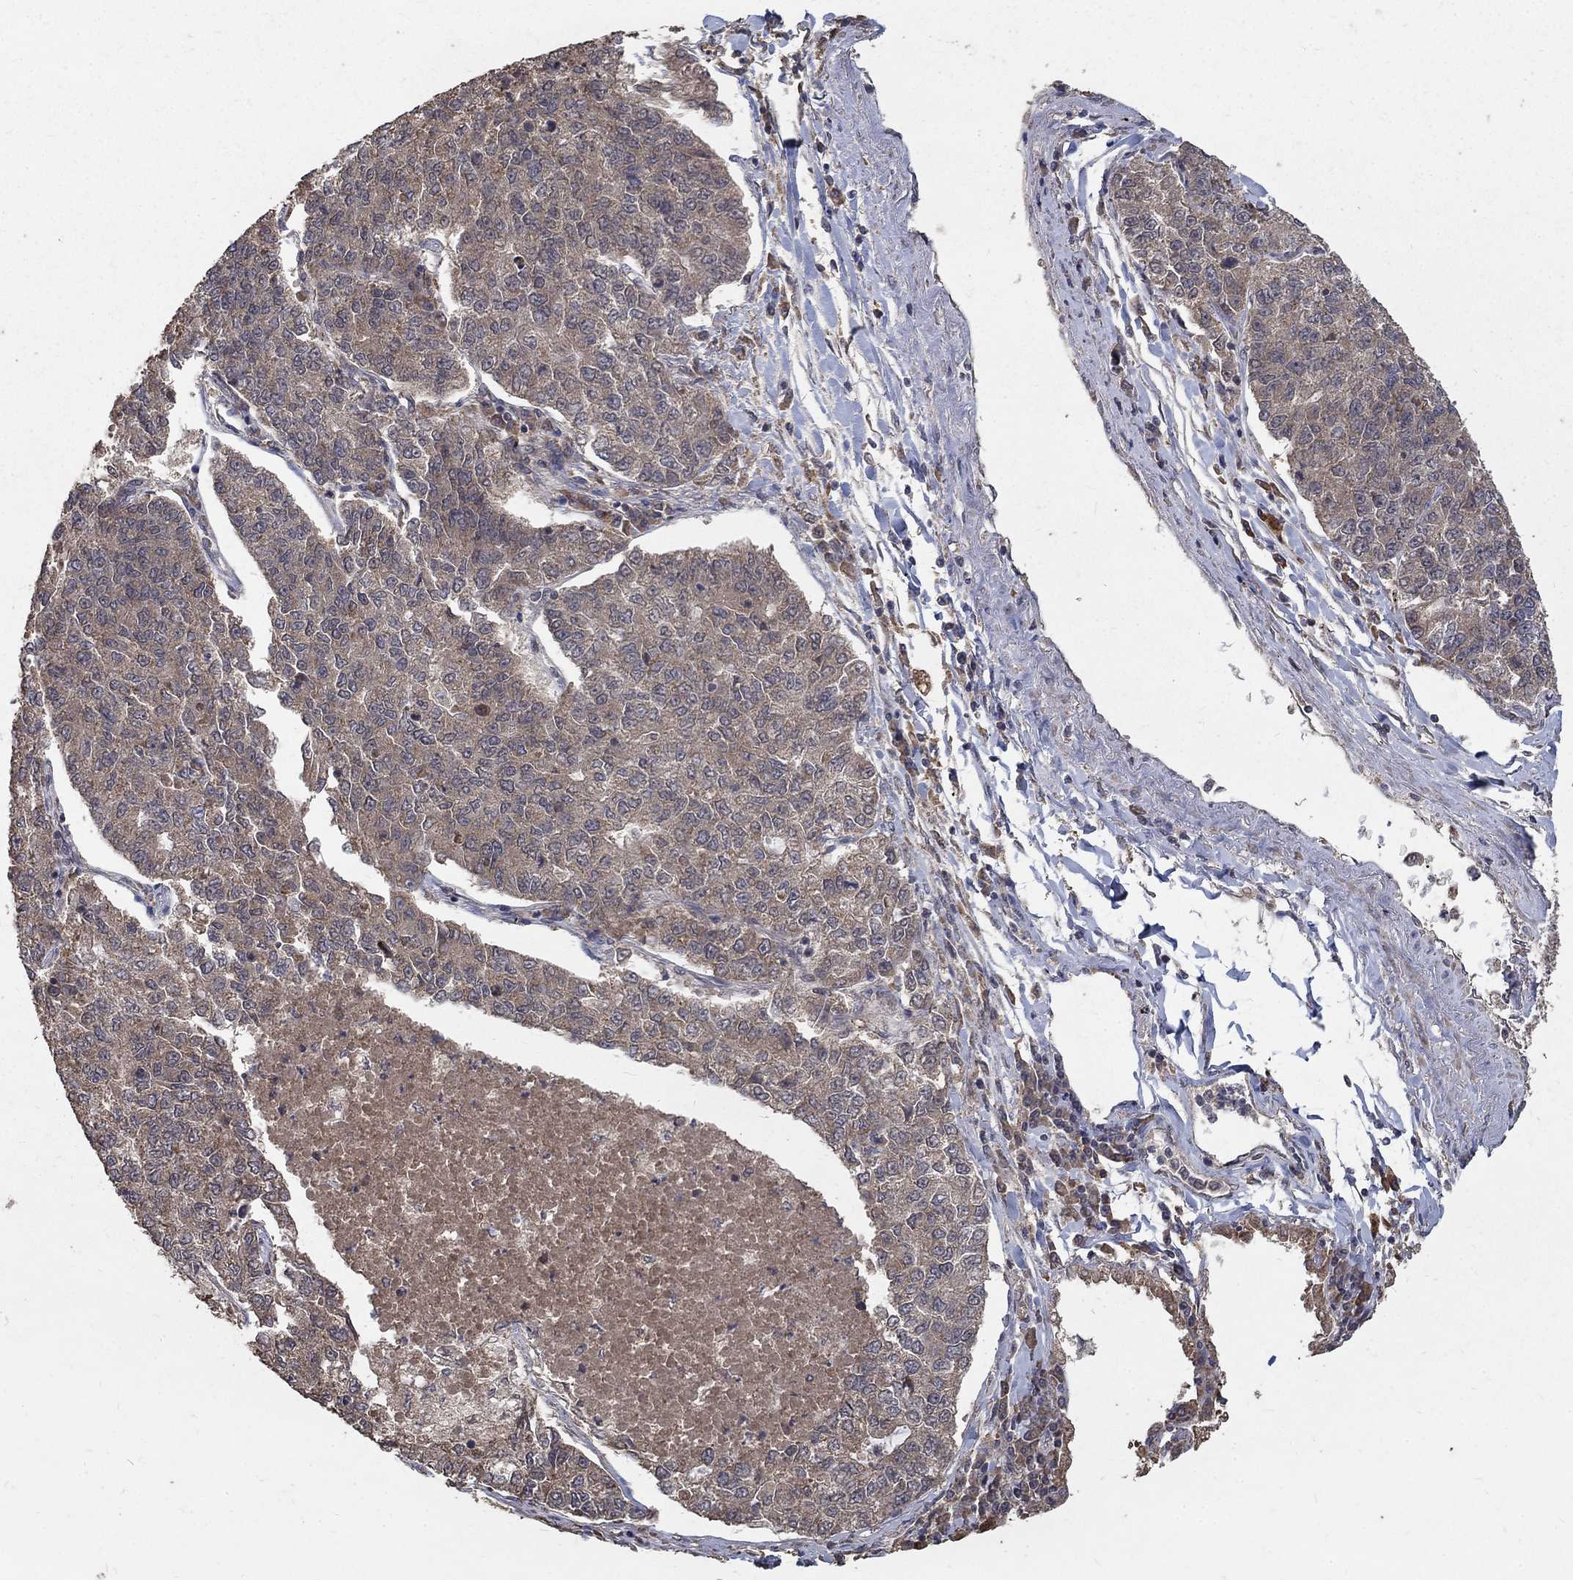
{"staining": {"intensity": "weak", "quantity": "25%-75%", "location": "cytoplasmic/membranous"}, "tissue": "lung cancer", "cell_type": "Tumor cells", "image_type": "cancer", "snomed": [{"axis": "morphology", "description": "Adenocarcinoma, NOS"}, {"axis": "topography", "description": "Lung"}], "caption": "Approximately 25%-75% of tumor cells in lung cancer reveal weak cytoplasmic/membranous protein expression as visualized by brown immunohistochemical staining.", "gene": "C17orf75", "patient": {"sex": "male", "age": 49}}